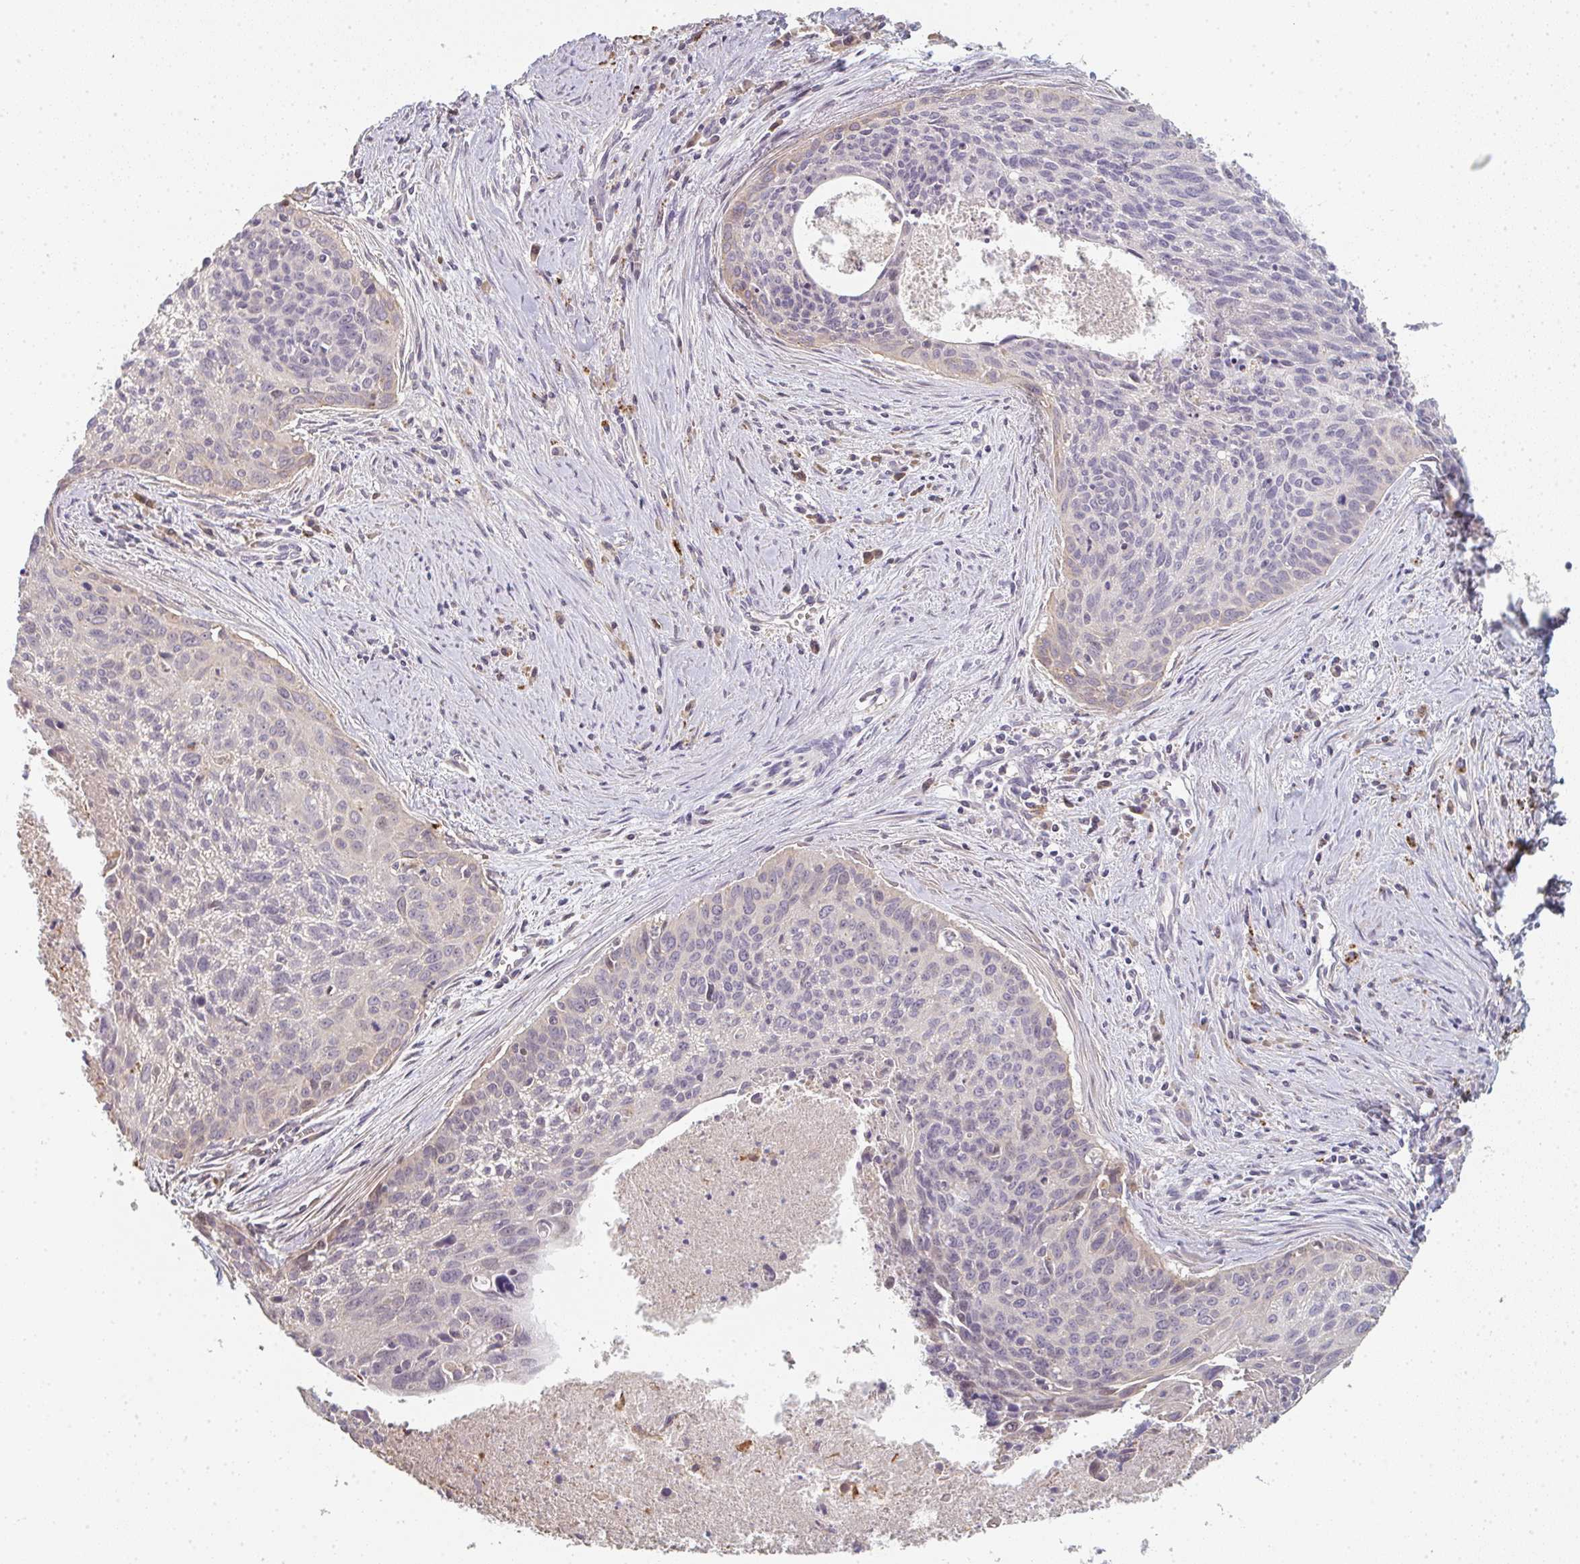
{"staining": {"intensity": "weak", "quantity": "<25%", "location": "cytoplasmic/membranous"}, "tissue": "cervical cancer", "cell_type": "Tumor cells", "image_type": "cancer", "snomed": [{"axis": "morphology", "description": "Squamous cell carcinoma, NOS"}, {"axis": "topography", "description": "Cervix"}], "caption": "Immunohistochemistry (IHC) micrograph of cervical cancer stained for a protein (brown), which shows no staining in tumor cells.", "gene": "TMEM237", "patient": {"sex": "female", "age": 55}}